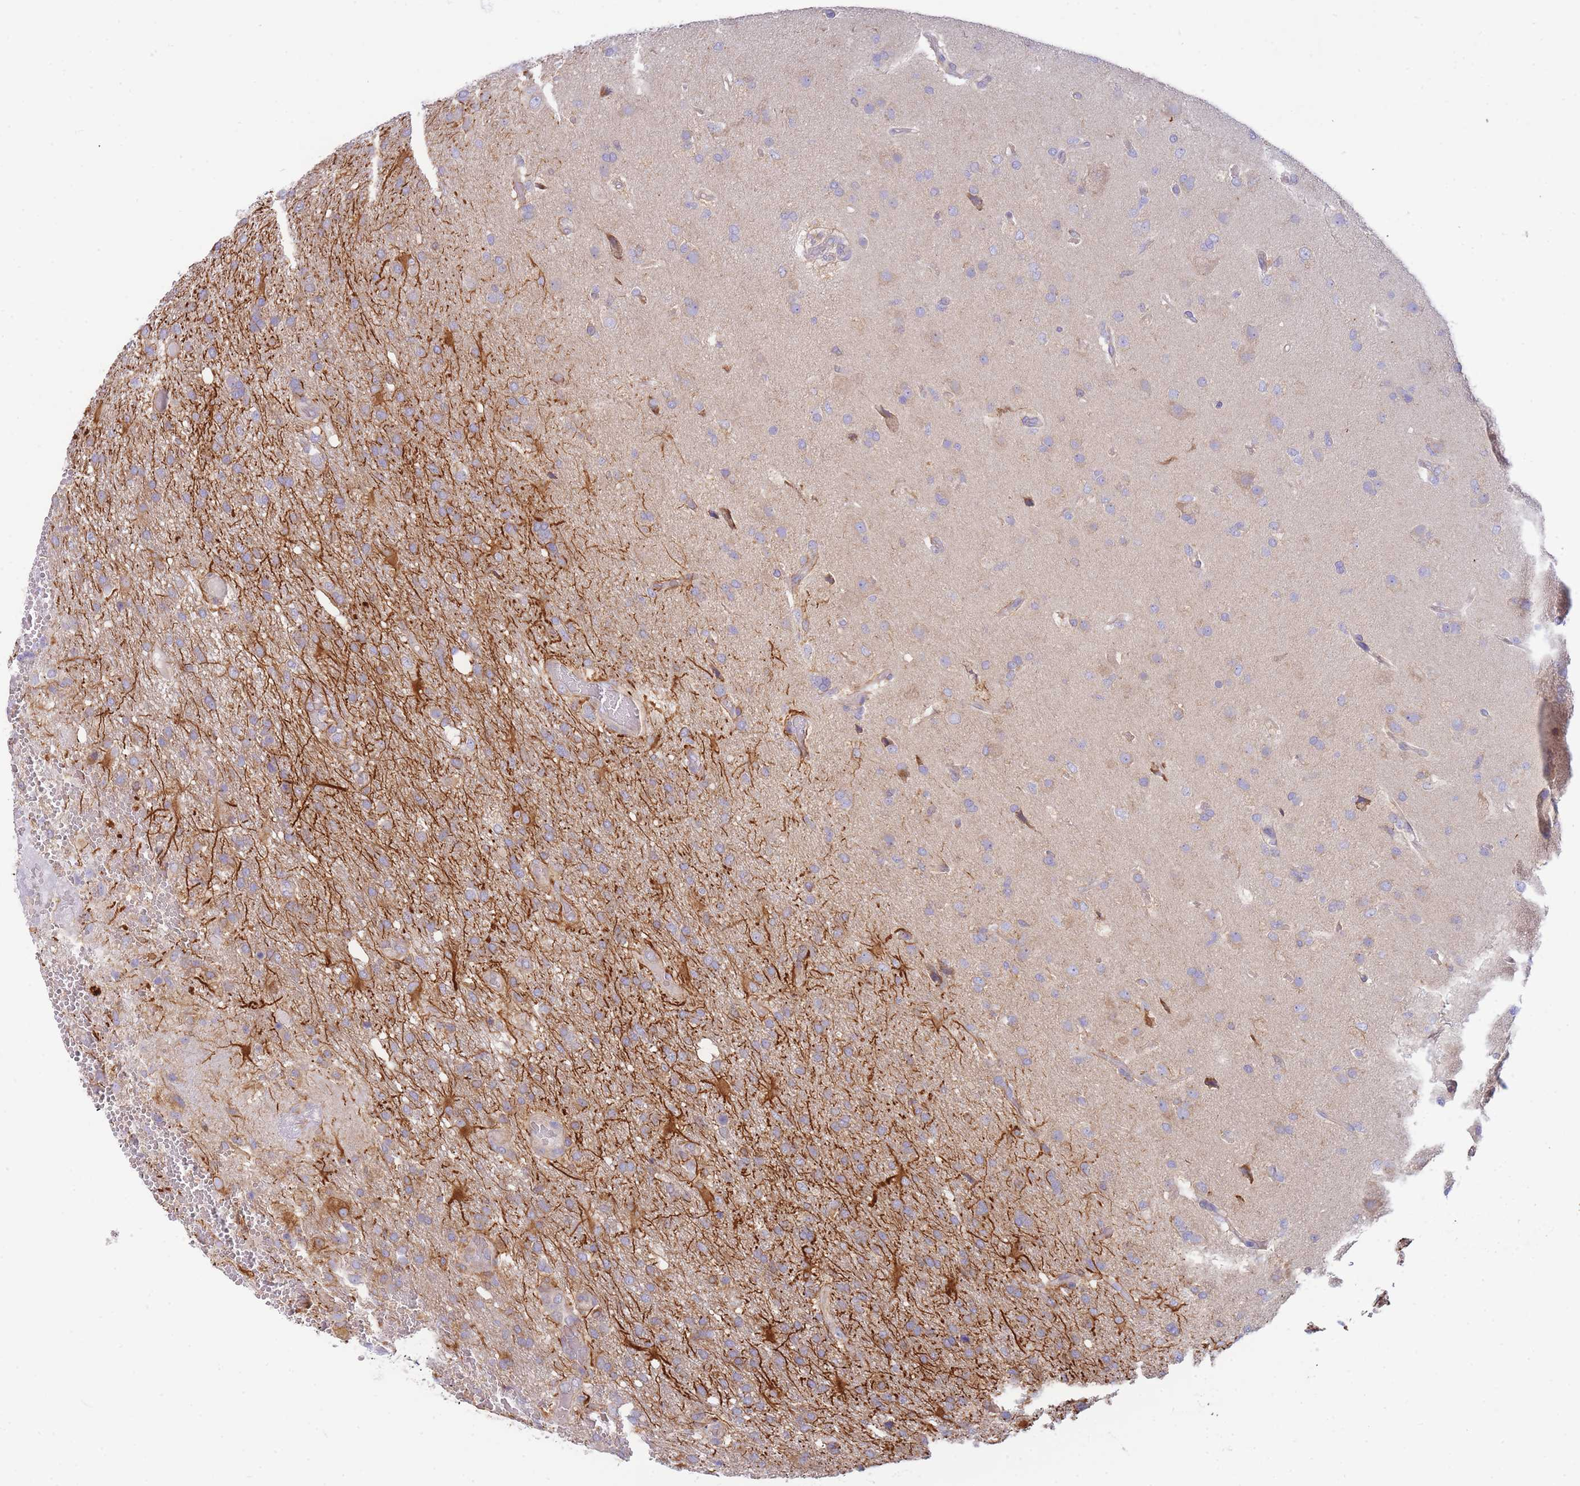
{"staining": {"intensity": "moderate", "quantity": "25%-75%", "location": "cytoplasmic/membranous"}, "tissue": "glioma", "cell_type": "Tumor cells", "image_type": "cancer", "snomed": [{"axis": "morphology", "description": "Glioma, malignant, High grade"}, {"axis": "topography", "description": "Brain"}], "caption": "Human malignant glioma (high-grade) stained with a brown dye displays moderate cytoplasmic/membranous positive expression in approximately 25%-75% of tumor cells.", "gene": "SH2B2", "patient": {"sex": "female", "age": 74}}